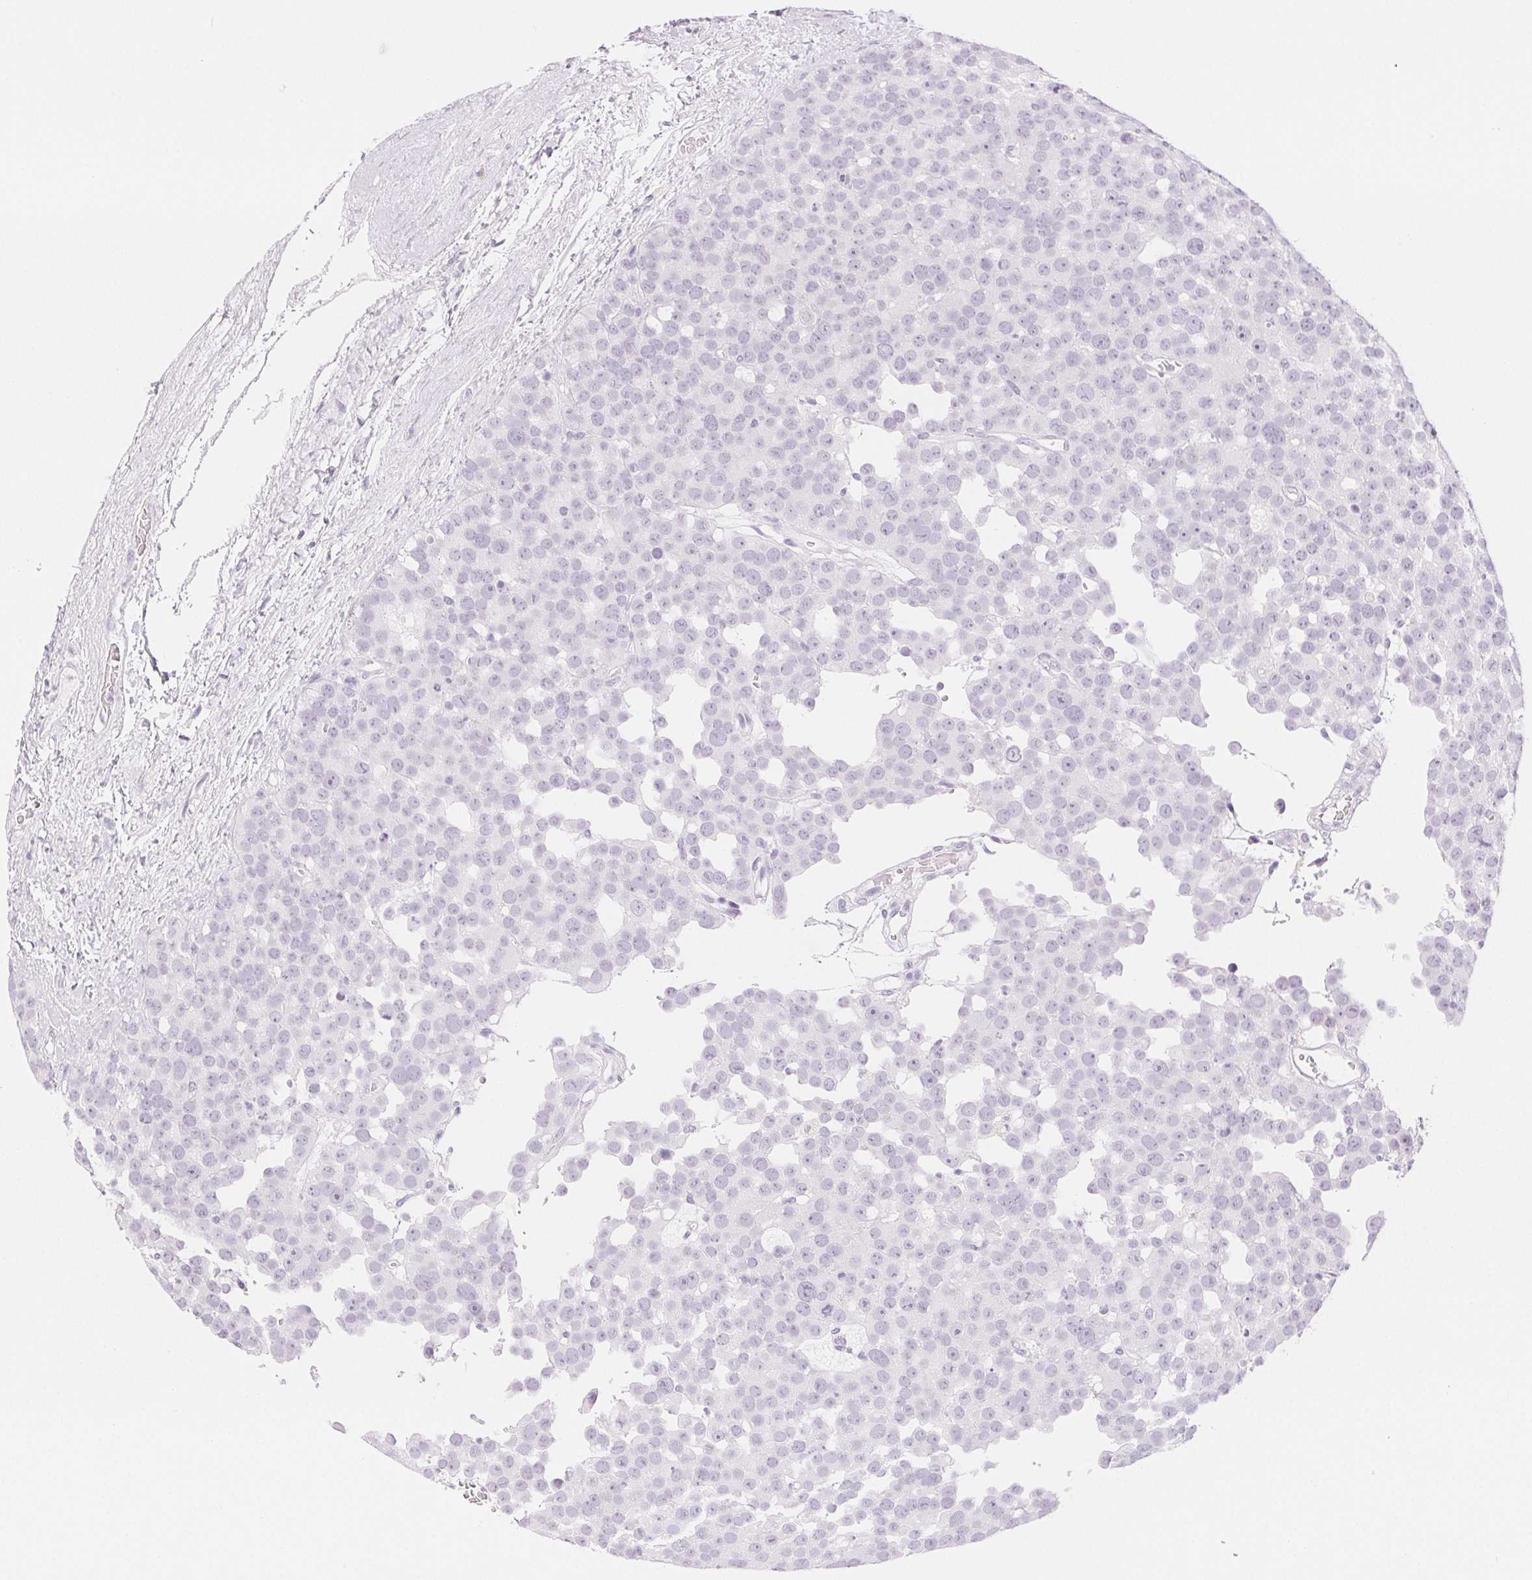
{"staining": {"intensity": "negative", "quantity": "none", "location": "none"}, "tissue": "testis cancer", "cell_type": "Tumor cells", "image_type": "cancer", "snomed": [{"axis": "morphology", "description": "Seminoma, NOS"}, {"axis": "topography", "description": "Testis"}], "caption": "DAB (3,3'-diaminobenzidine) immunohistochemical staining of testis seminoma demonstrates no significant staining in tumor cells.", "gene": "SLC5A2", "patient": {"sex": "male", "age": 71}}